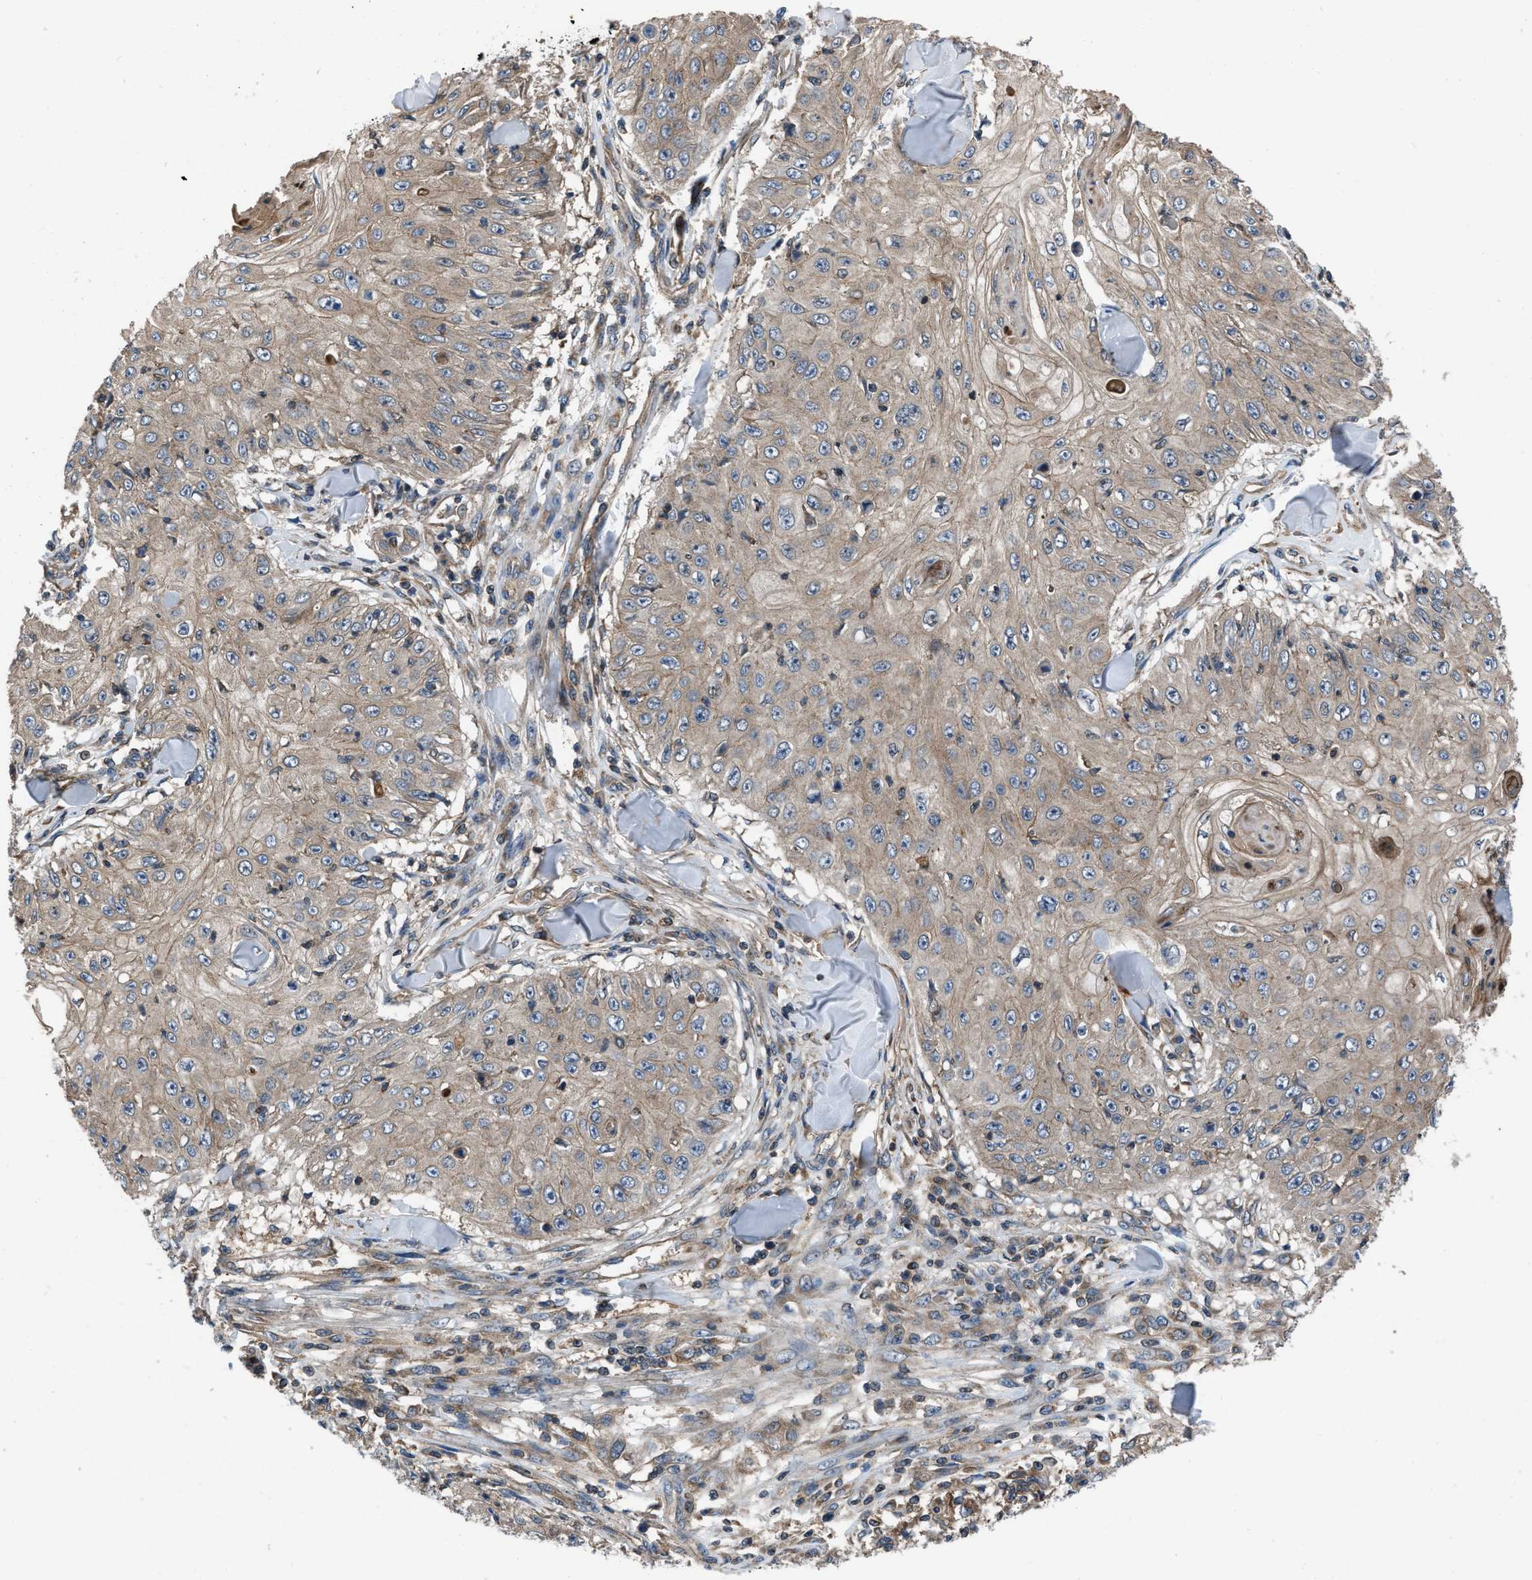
{"staining": {"intensity": "weak", "quantity": ">75%", "location": "cytoplasmic/membranous"}, "tissue": "skin cancer", "cell_type": "Tumor cells", "image_type": "cancer", "snomed": [{"axis": "morphology", "description": "Squamous cell carcinoma, NOS"}, {"axis": "topography", "description": "Skin"}], "caption": "Tumor cells show low levels of weak cytoplasmic/membranous staining in approximately >75% of cells in human skin squamous cell carcinoma.", "gene": "USP25", "patient": {"sex": "male", "age": 86}}